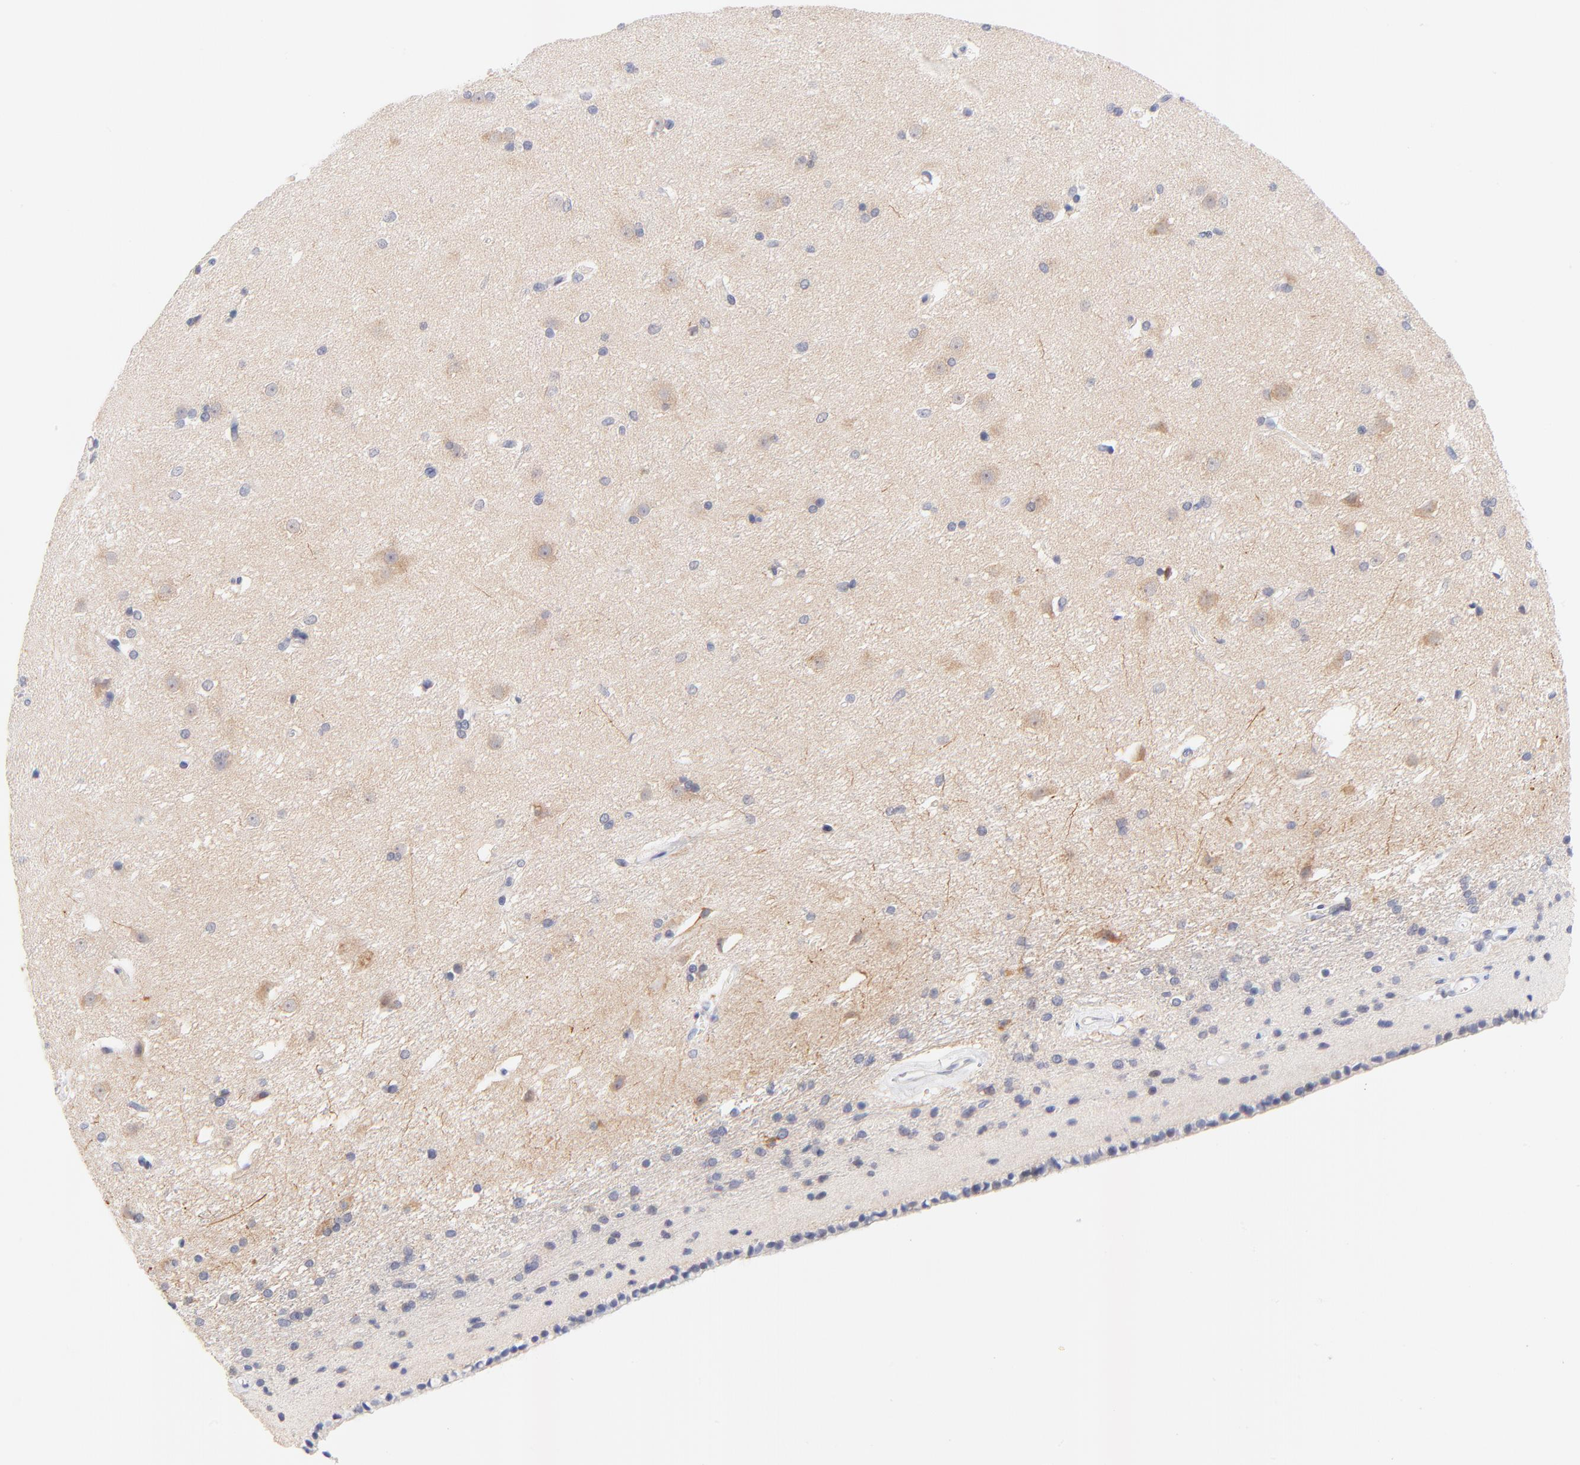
{"staining": {"intensity": "negative", "quantity": "none", "location": "none"}, "tissue": "caudate", "cell_type": "Glial cells", "image_type": "normal", "snomed": [{"axis": "morphology", "description": "Normal tissue, NOS"}, {"axis": "topography", "description": "Lateral ventricle wall"}], "caption": "This is a histopathology image of IHC staining of unremarkable caudate, which shows no positivity in glial cells.", "gene": "AFF2", "patient": {"sex": "female", "age": 19}}